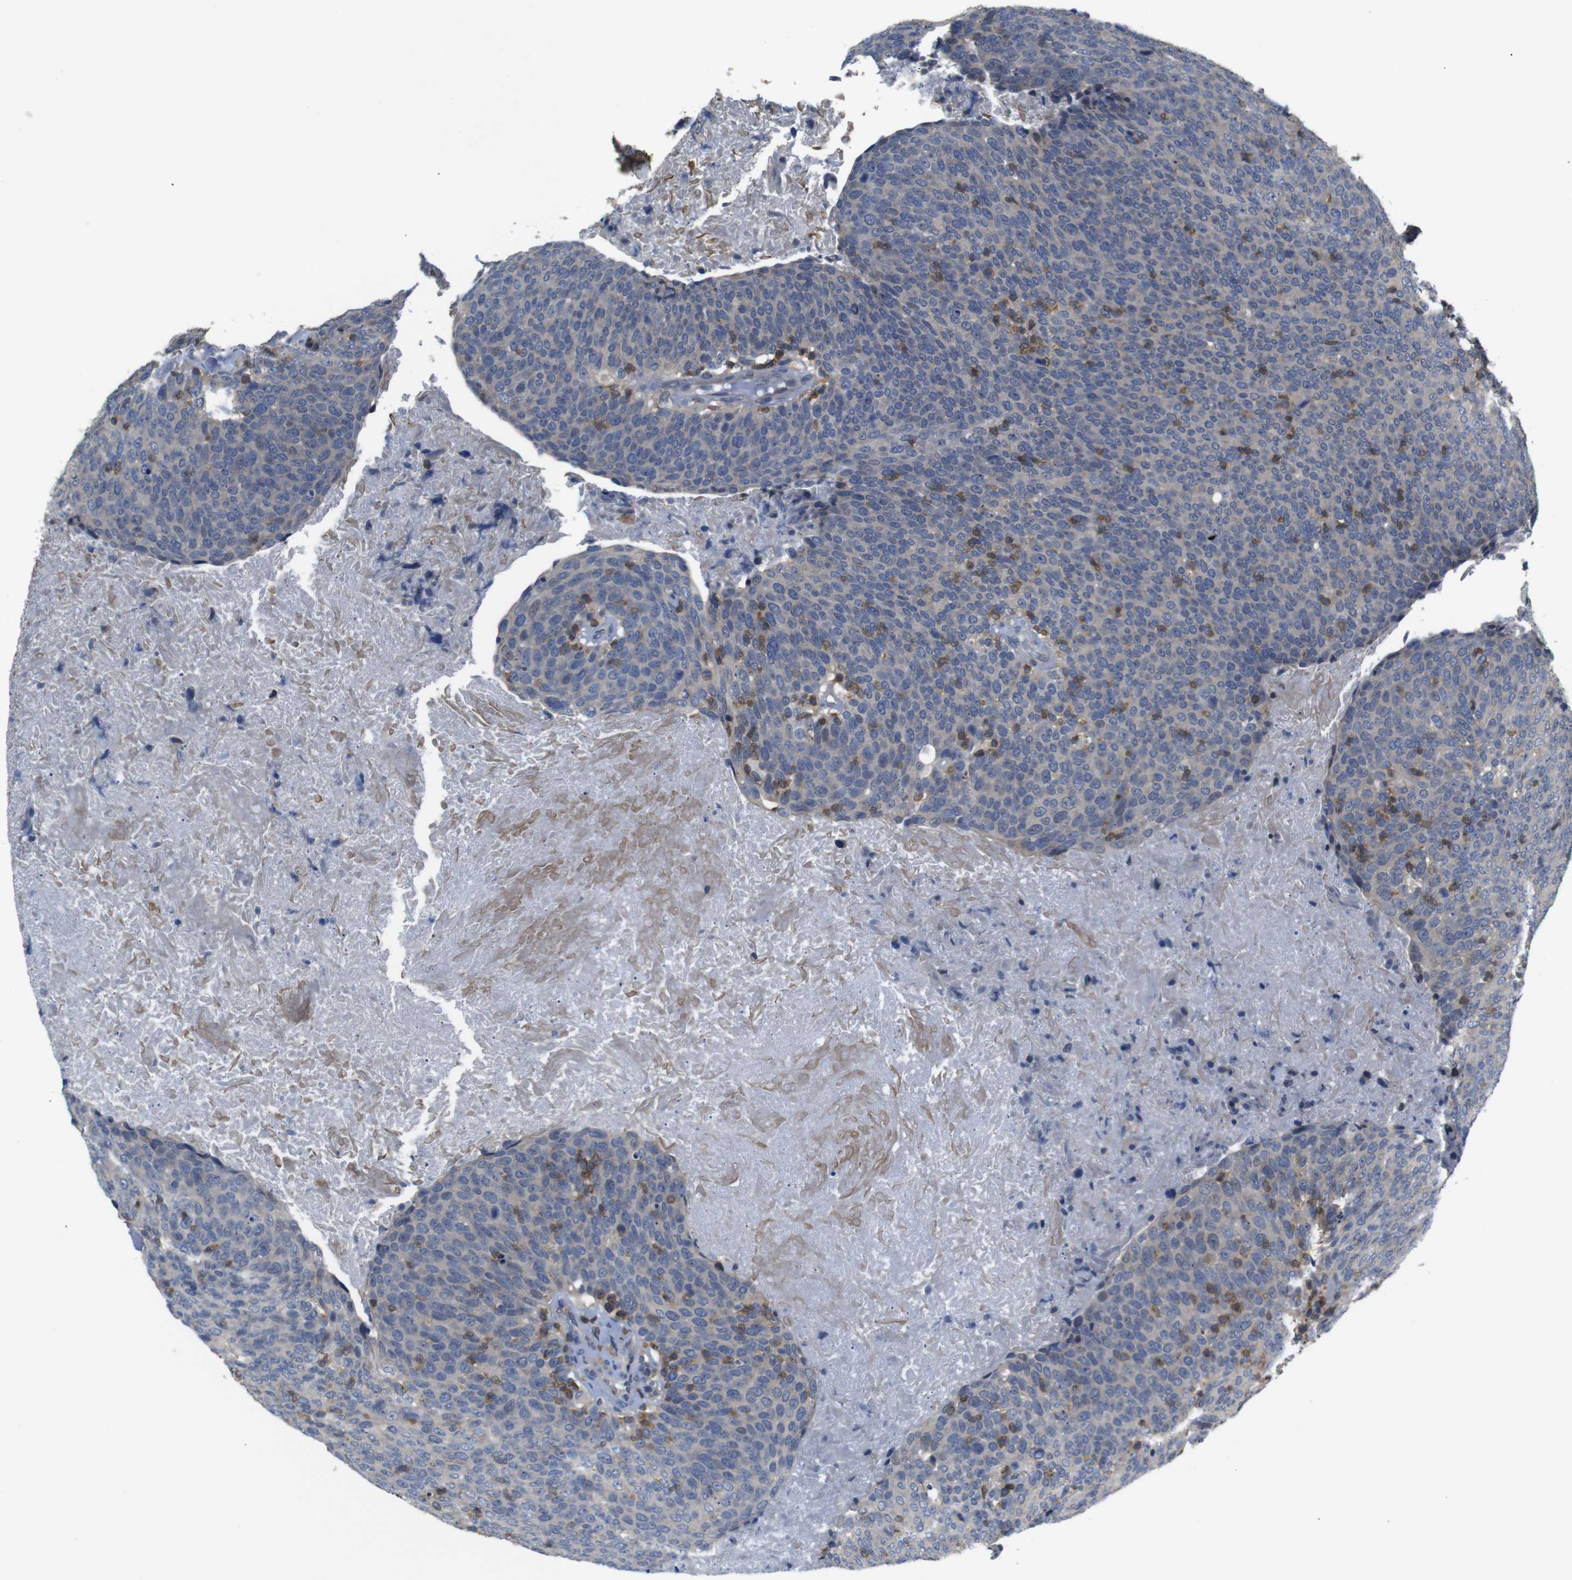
{"staining": {"intensity": "negative", "quantity": "none", "location": "none"}, "tissue": "head and neck cancer", "cell_type": "Tumor cells", "image_type": "cancer", "snomed": [{"axis": "morphology", "description": "Squamous cell carcinoma, NOS"}, {"axis": "morphology", "description": "Squamous cell carcinoma, metastatic, NOS"}, {"axis": "topography", "description": "Lymph node"}, {"axis": "topography", "description": "Head-Neck"}], "caption": "This photomicrograph is of head and neck squamous cell carcinoma stained with immunohistochemistry to label a protein in brown with the nuclei are counter-stained blue. There is no expression in tumor cells.", "gene": "BRWD3", "patient": {"sex": "male", "age": 62}}